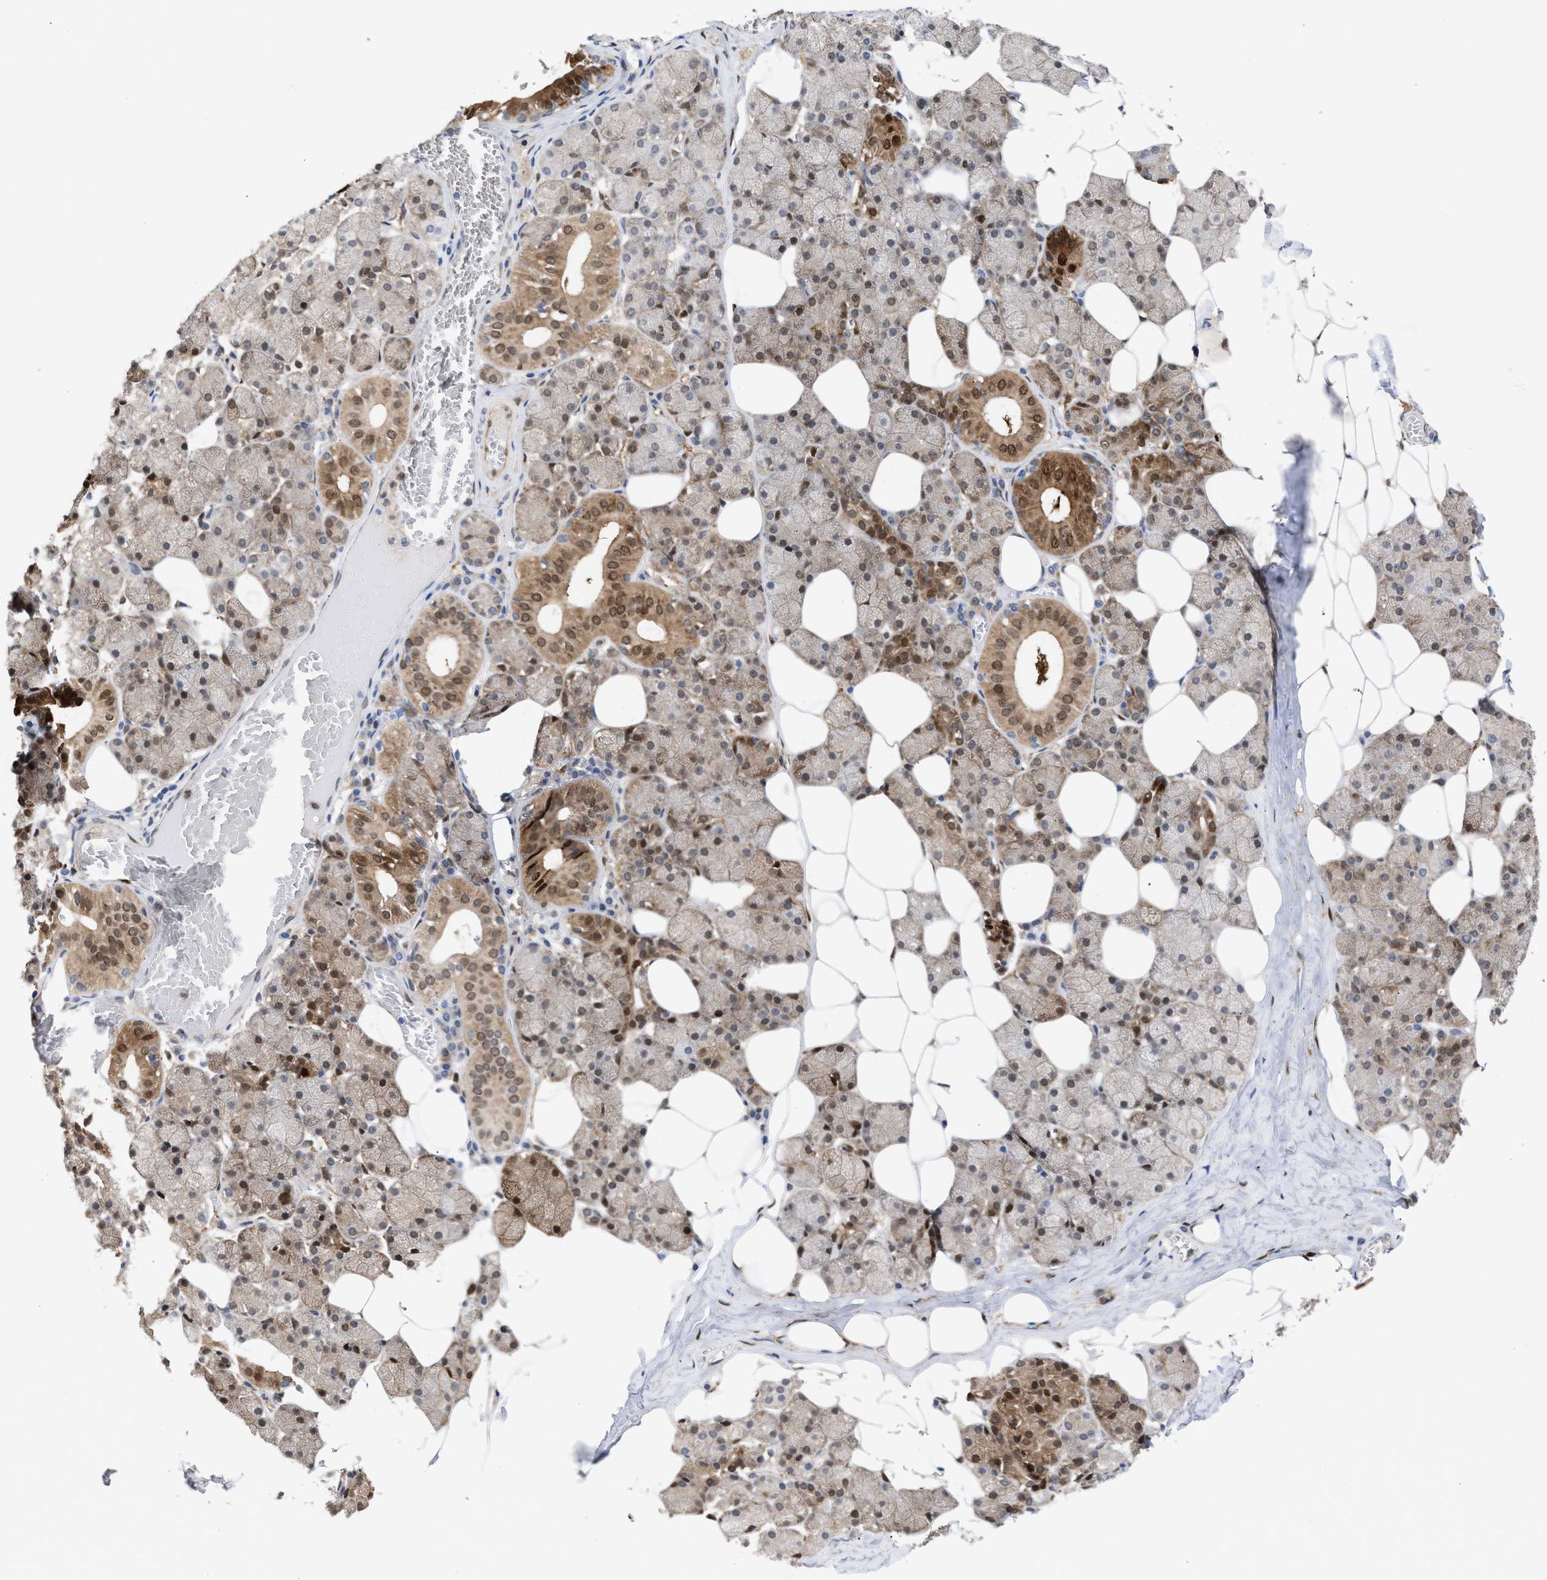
{"staining": {"intensity": "moderate", "quantity": "25%-75%", "location": "cytoplasmic/membranous,nuclear"}, "tissue": "salivary gland", "cell_type": "Glandular cells", "image_type": "normal", "snomed": [{"axis": "morphology", "description": "Normal tissue, NOS"}, {"axis": "topography", "description": "Salivary gland"}], "caption": "DAB (3,3'-diaminobenzidine) immunohistochemical staining of benign salivary gland shows moderate cytoplasmic/membranous,nuclear protein positivity in approximately 25%-75% of glandular cells.", "gene": "TP53I3", "patient": {"sex": "female", "age": 33}}